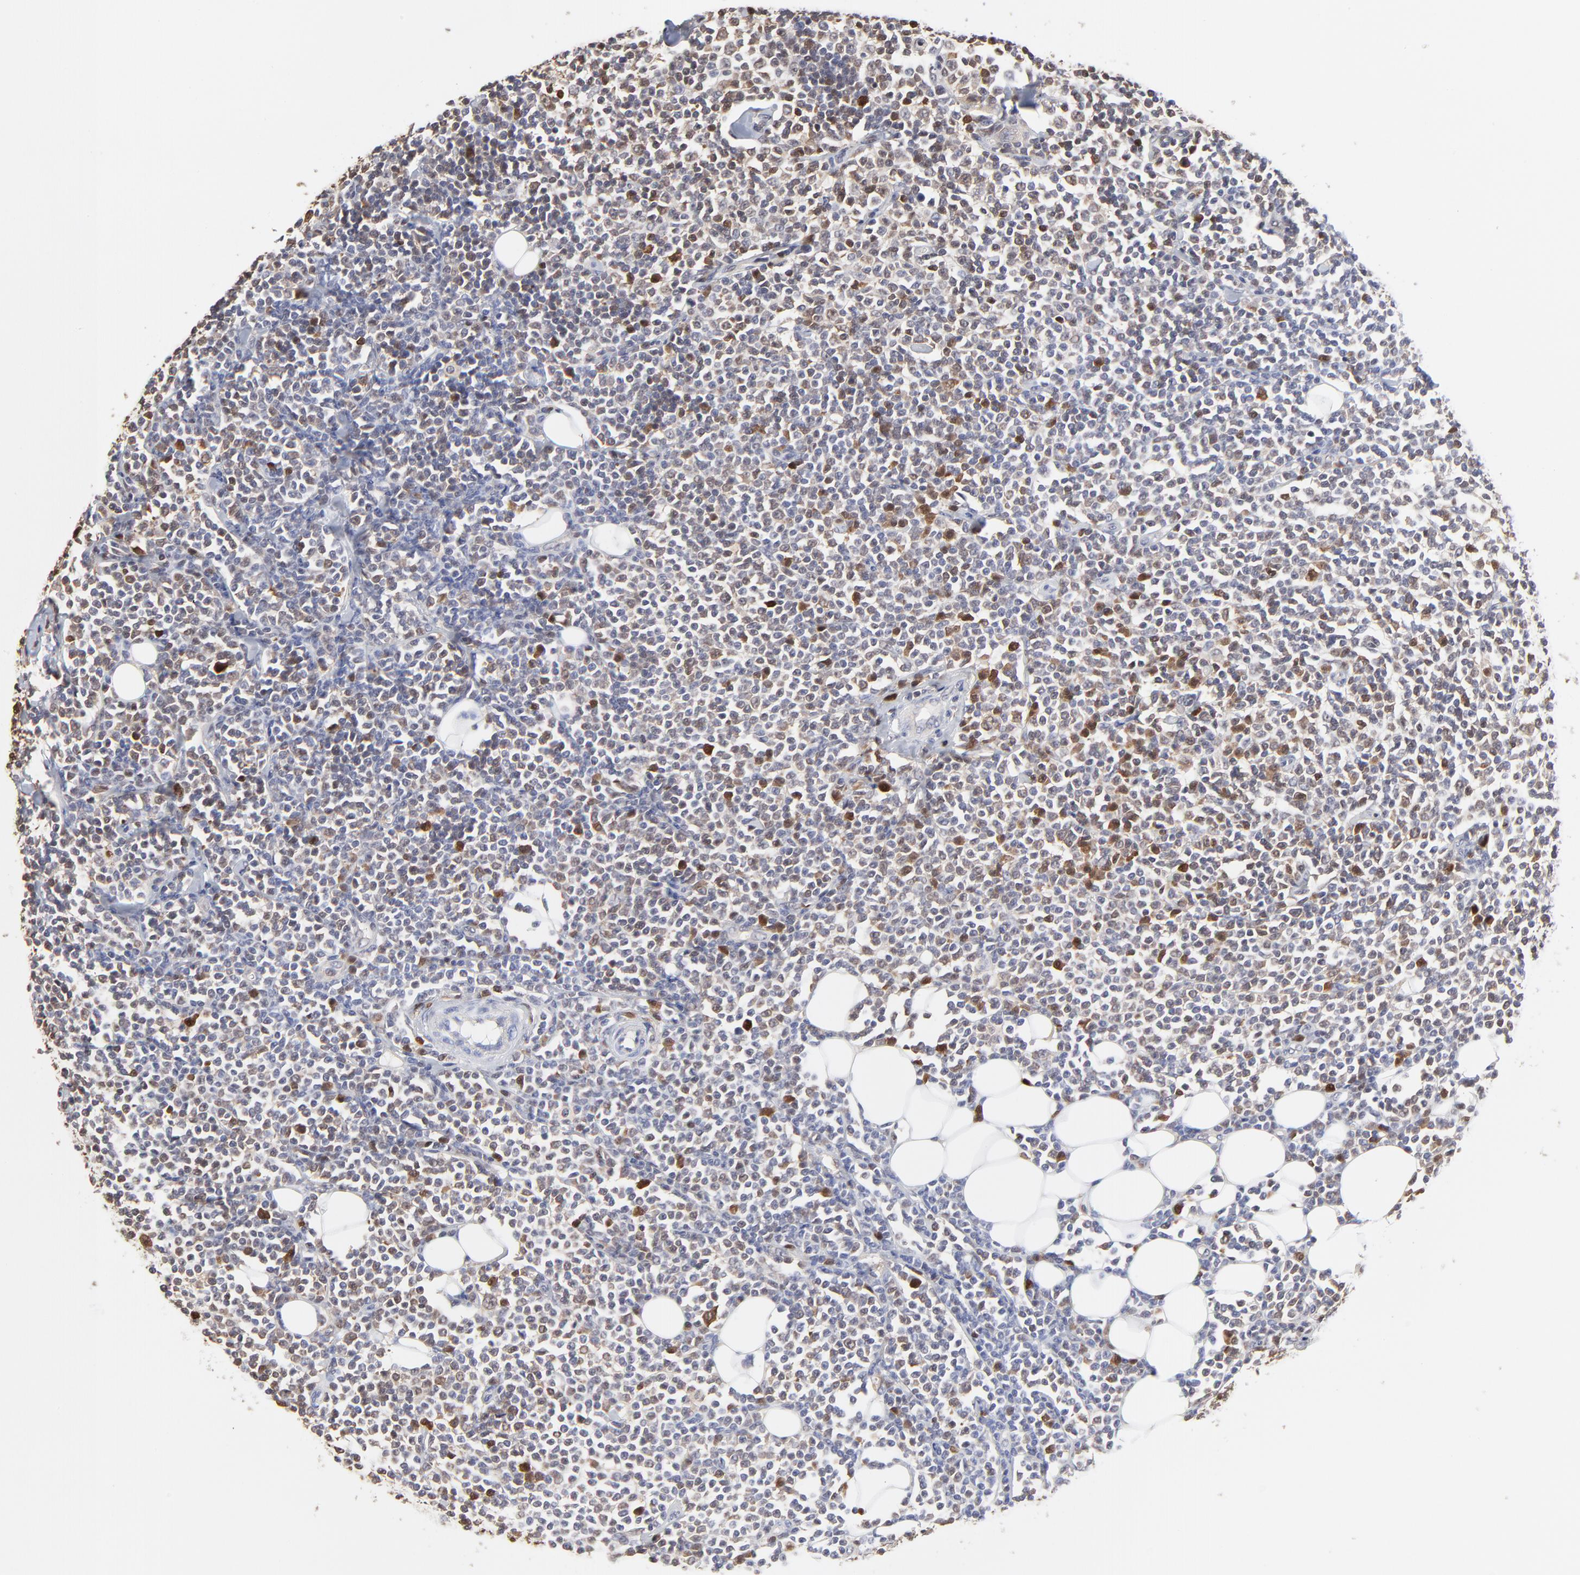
{"staining": {"intensity": "moderate", "quantity": "<25%", "location": "cytoplasmic/membranous"}, "tissue": "lymphoma", "cell_type": "Tumor cells", "image_type": "cancer", "snomed": [{"axis": "morphology", "description": "Malignant lymphoma, non-Hodgkin's type, Low grade"}, {"axis": "topography", "description": "Soft tissue"}], "caption": "Tumor cells show moderate cytoplasmic/membranous staining in approximately <25% of cells in low-grade malignant lymphoma, non-Hodgkin's type. The protein of interest is shown in brown color, while the nuclei are stained blue.", "gene": "CASP3", "patient": {"sex": "male", "age": 92}}